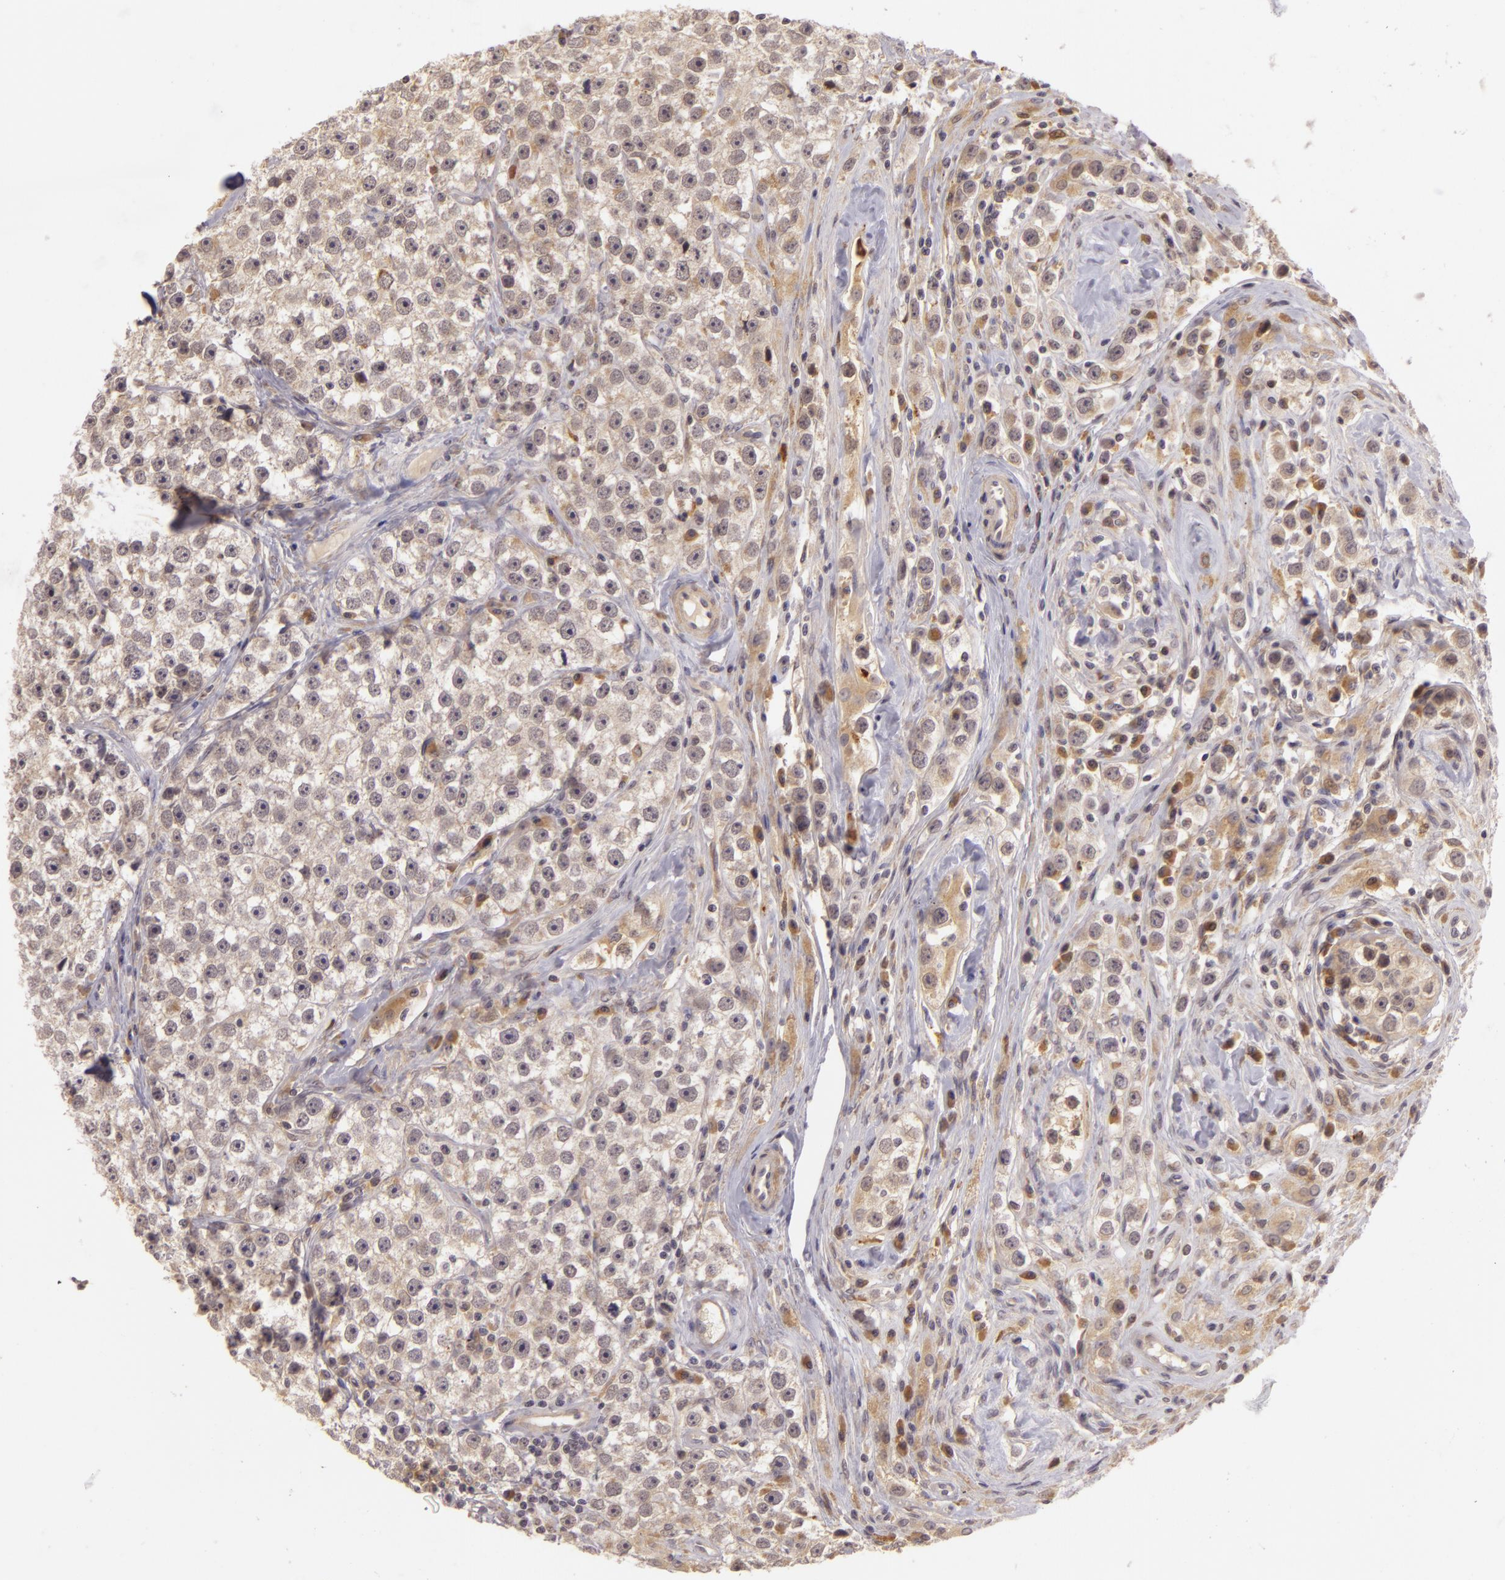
{"staining": {"intensity": "weak", "quantity": ">75%", "location": "cytoplasmic/membranous"}, "tissue": "testis cancer", "cell_type": "Tumor cells", "image_type": "cancer", "snomed": [{"axis": "morphology", "description": "Seminoma, NOS"}, {"axis": "topography", "description": "Testis"}], "caption": "Weak cytoplasmic/membranous staining for a protein is identified in about >75% of tumor cells of testis cancer using IHC.", "gene": "PPP1R3F", "patient": {"sex": "male", "age": 32}}